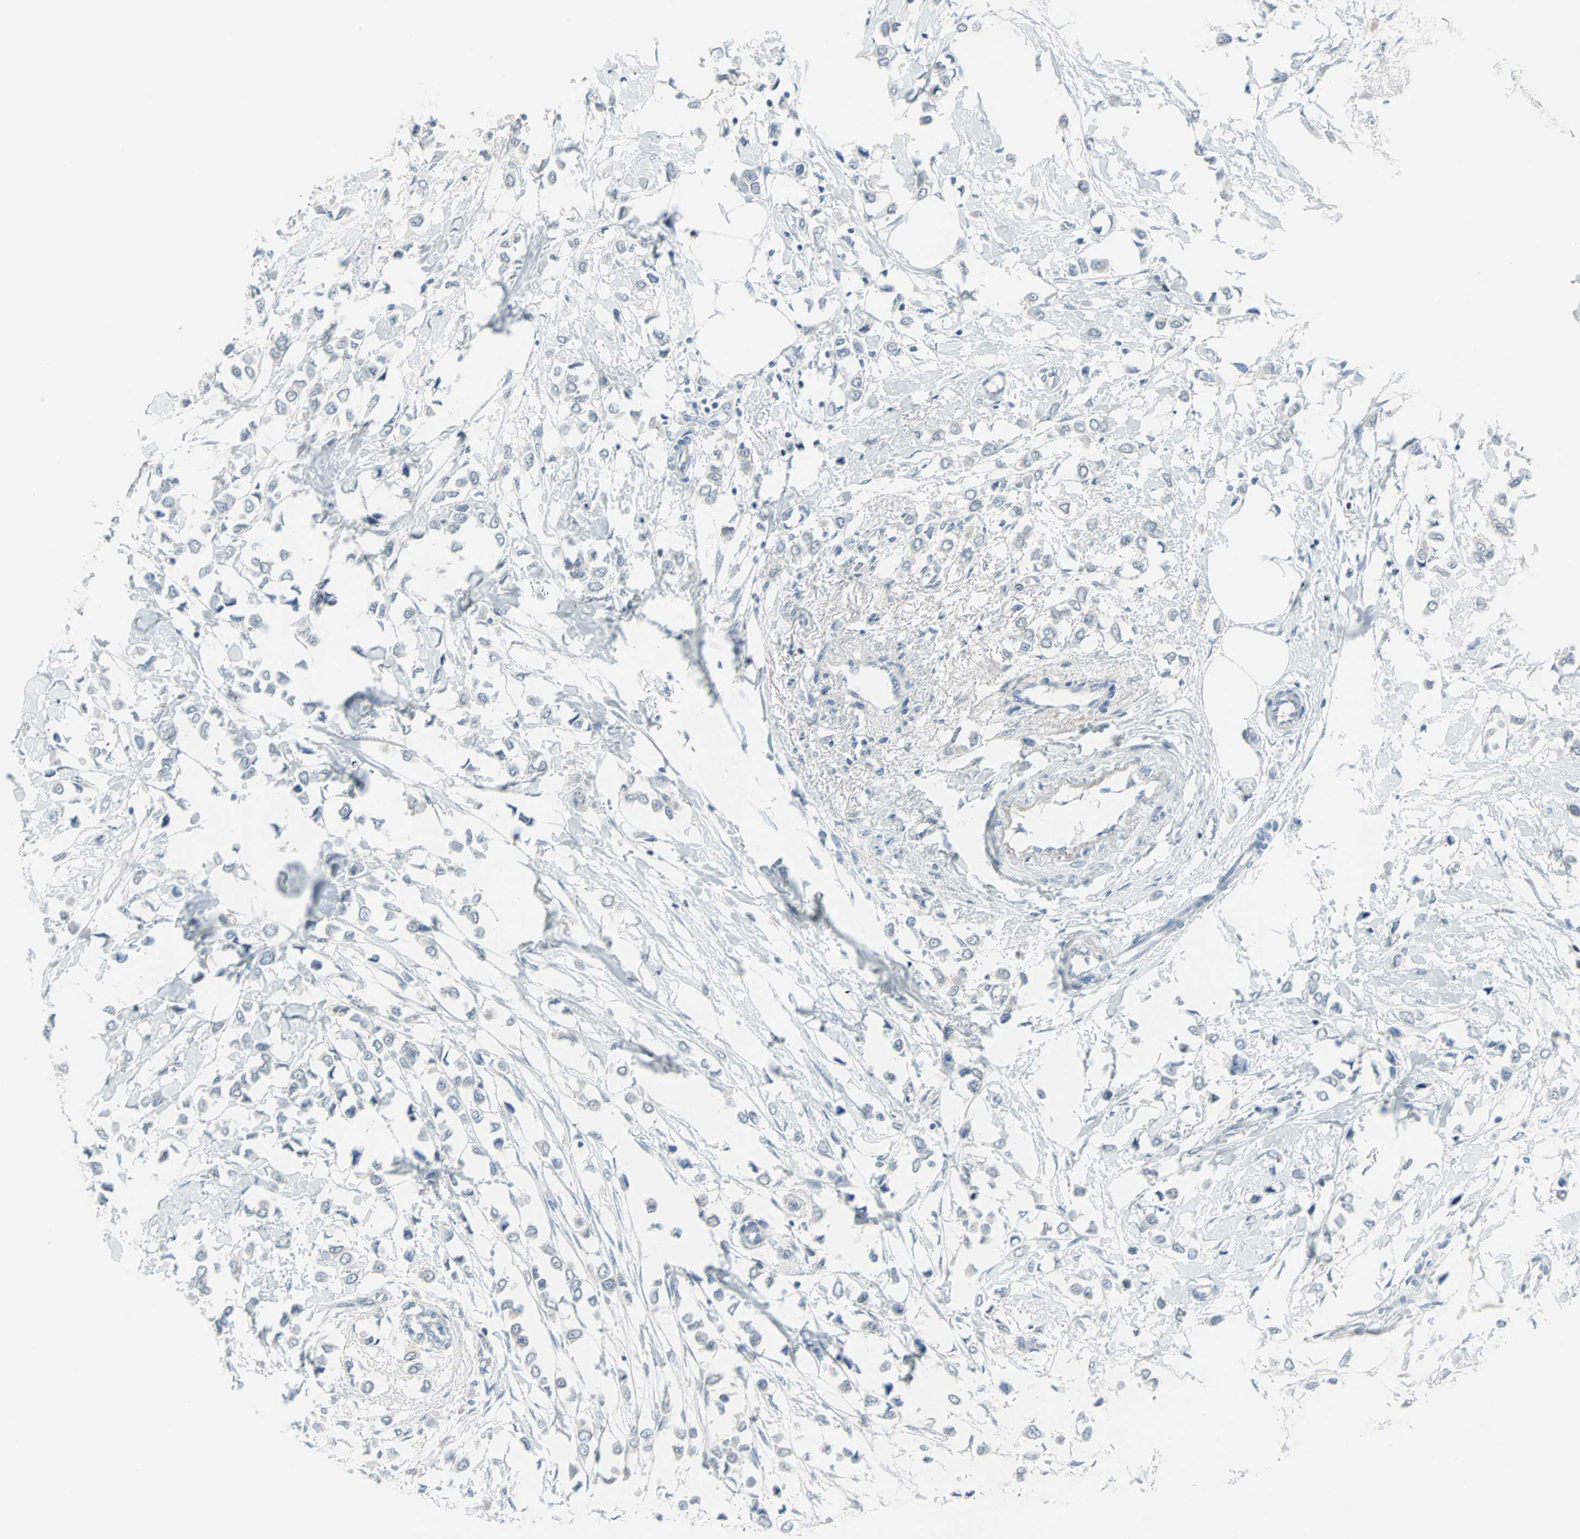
{"staining": {"intensity": "negative", "quantity": "none", "location": "none"}, "tissue": "breast cancer", "cell_type": "Tumor cells", "image_type": "cancer", "snomed": [{"axis": "morphology", "description": "Lobular carcinoma"}, {"axis": "topography", "description": "Breast"}], "caption": "This is an IHC image of breast lobular carcinoma. There is no positivity in tumor cells.", "gene": "CASP3", "patient": {"sex": "female", "age": 51}}